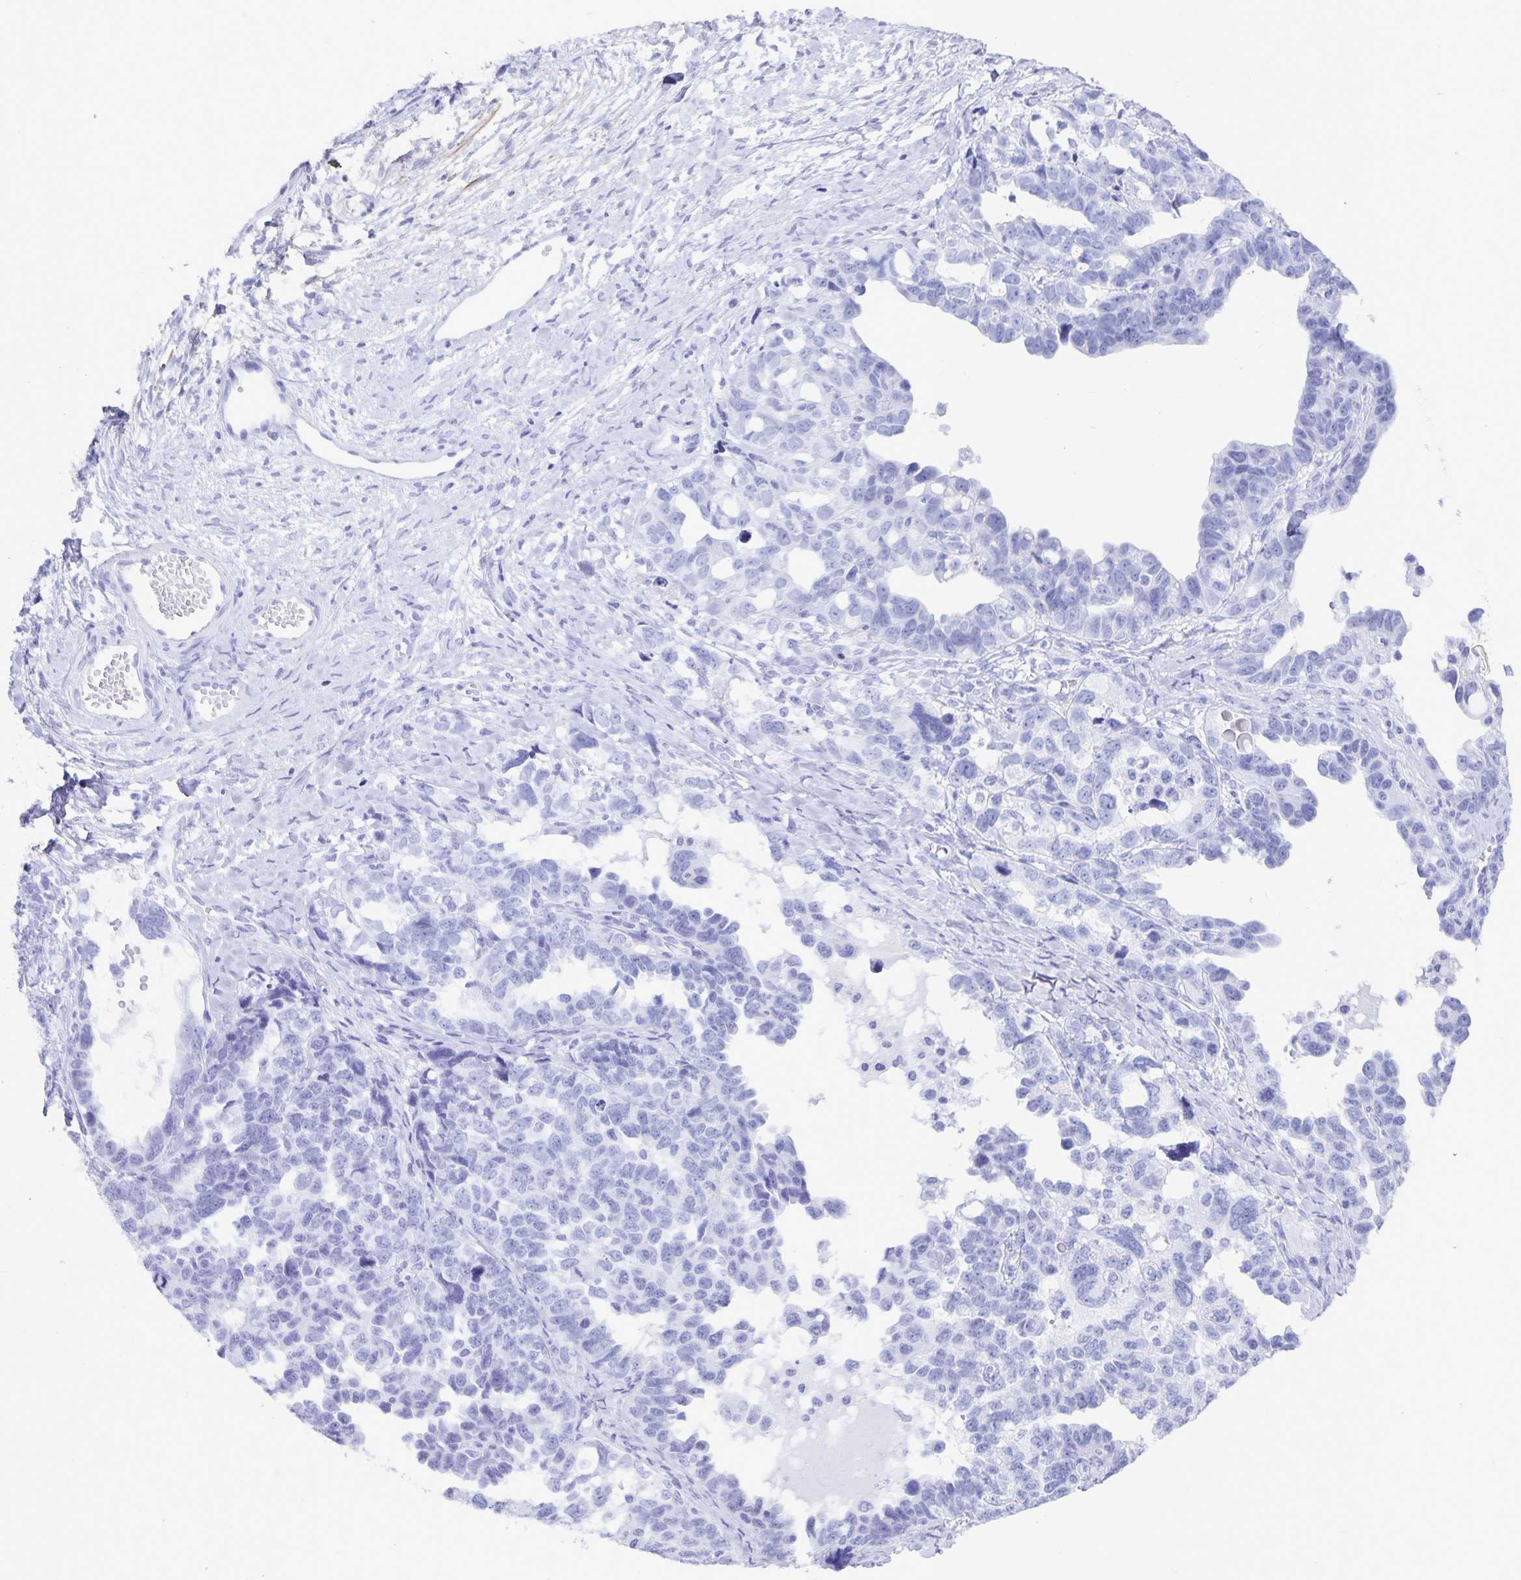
{"staining": {"intensity": "negative", "quantity": "none", "location": "none"}, "tissue": "ovarian cancer", "cell_type": "Tumor cells", "image_type": "cancer", "snomed": [{"axis": "morphology", "description": "Cystadenocarcinoma, serous, NOS"}, {"axis": "topography", "description": "Ovary"}], "caption": "Ovarian serous cystadenocarcinoma was stained to show a protein in brown. There is no significant staining in tumor cells.", "gene": "AQP4", "patient": {"sex": "female", "age": 69}}